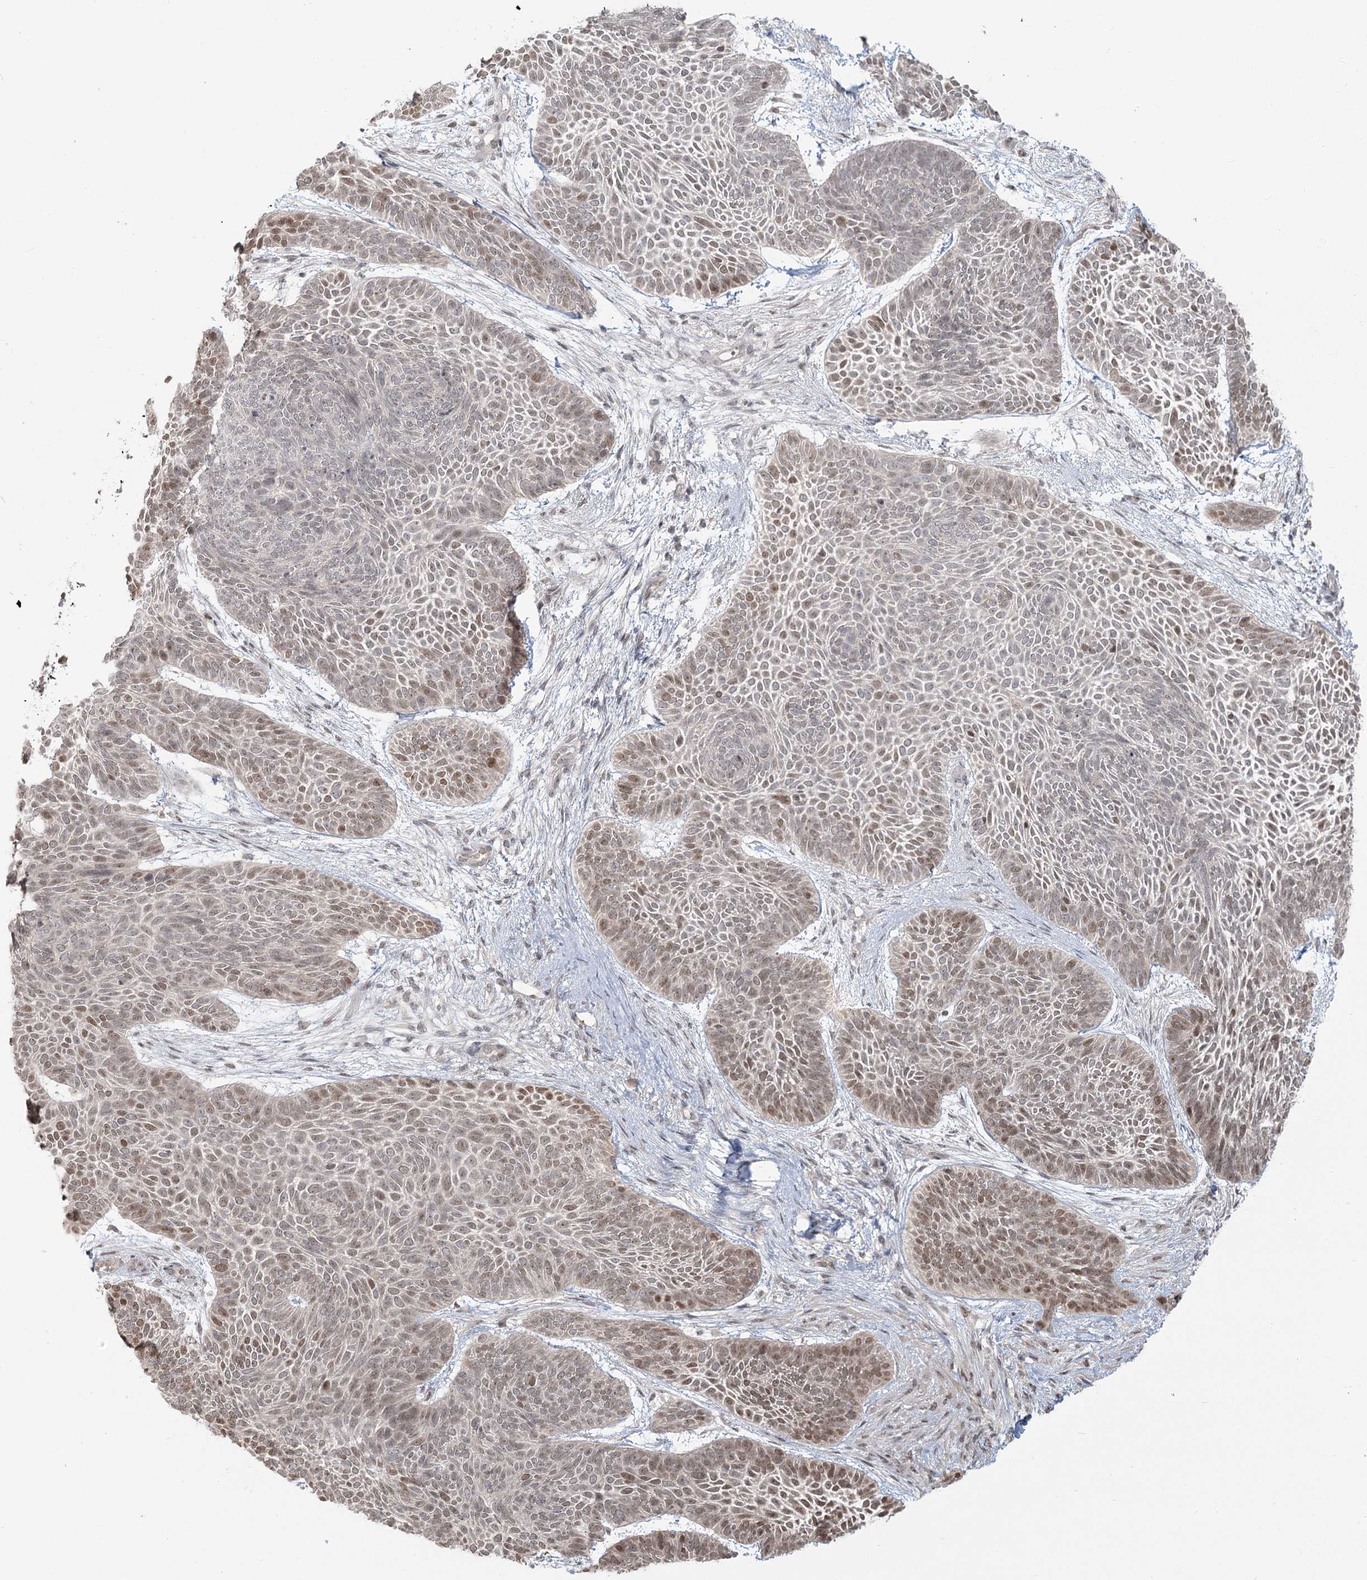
{"staining": {"intensity": "weak", "quantity": "25%-75%", "location": "nuclear"}, "tissue": "skin cancer", "cell_type": "Tumor cells", "image_type": "cancer", "snomed": [{"axis": "morphology", "description": "Basal cell carcinoma"}, {"axis": "topography", "description": "Skin"}], "caption": "This is a photomicrograph of immunohistochemistry (IHC) staining of basal cell carcinoma (skin), which shows weak staining in the nuclear of tumor cells.", "gene": "R3HCC1L", "patient": {"sex": "male", "age": 85}}